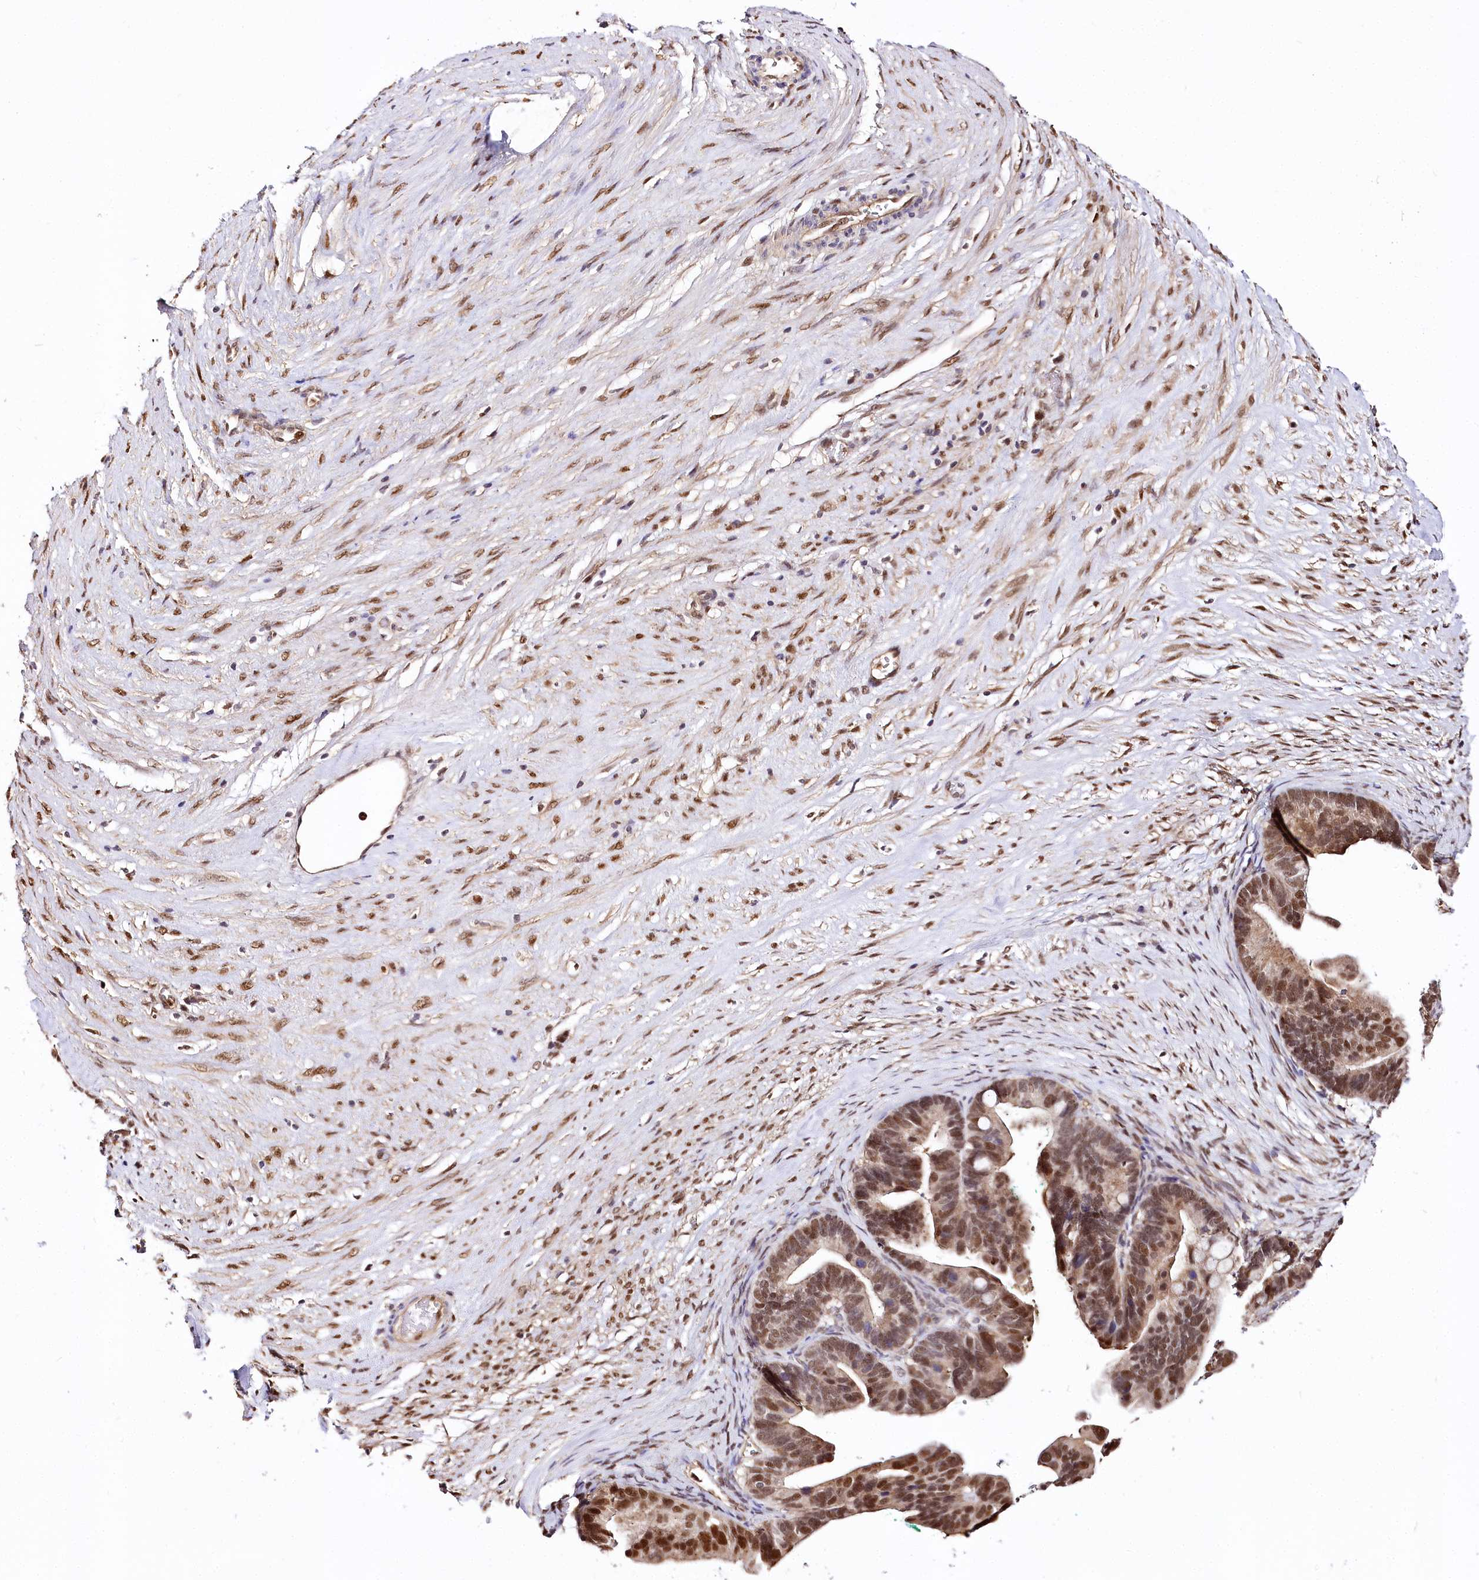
{"staining": {"intensity": "strong", "quantity": ">75%", "location": "nuclear"}, "tissue": "ovarian cancer", "cell_type": "Tumor cells", "image_type": "cancer", "snomed": [{"axis": "morphology", "description": "Cystadenocarcinoma, serous, NOS"}, {"axis": "topography", "description": "Ovary"}], "caption": "A brown stain labels strong nuclear positivity of a protein in ovarian cancer (serous cystadenocarcinoma) tumor cells.", "gene": "GNL3L", "patient": {"sex": "female", "age": 56}}